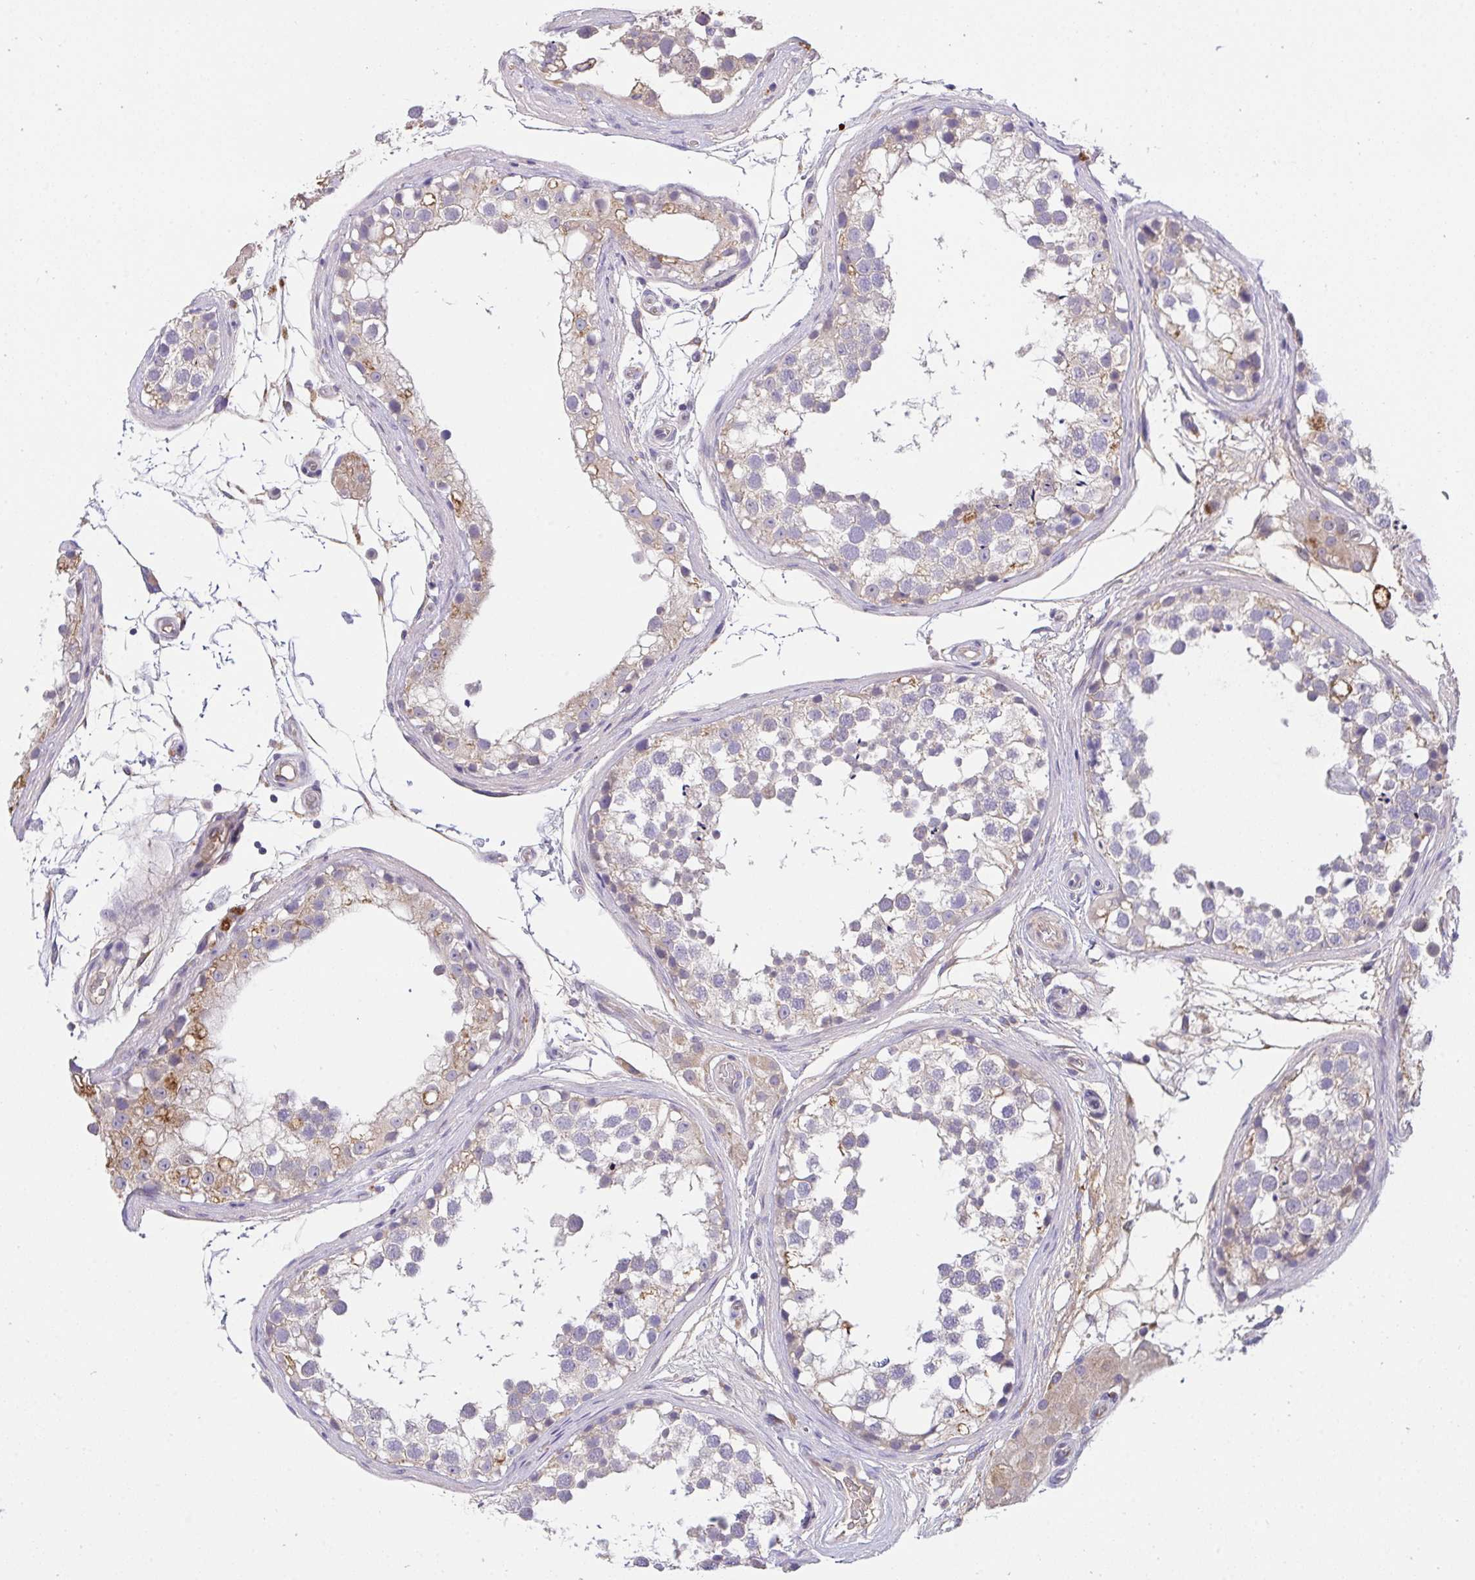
{"staining": {"intensity": "moderate", "quantity": "<25%", "location": "cytoplasmic/membranous"}, "tissue": "testis", "cell_type": "Cells in seminiferous ducts", "image_type": "normal", "snomed": [{"axis": "morphology", "description": "Normal tissue, NOS"}, {"axis": "morphology", "description": "Seminoma, NOS"}, {"axis": "topography", "description": "Testis"}], "caption": "Normal testis was stained to show a protein in brown. There is low levels of moderate cytoplasmic/membranous positivity in approximately <25% of cells in seminiferous ducts. The protein of interest is stained brown, and the nuclei are stained in blue (DAB IHC with brightfield microscopy, high magnification).", "gene": "ZNF581", "patient": {"sex": "male", "age": 65}}